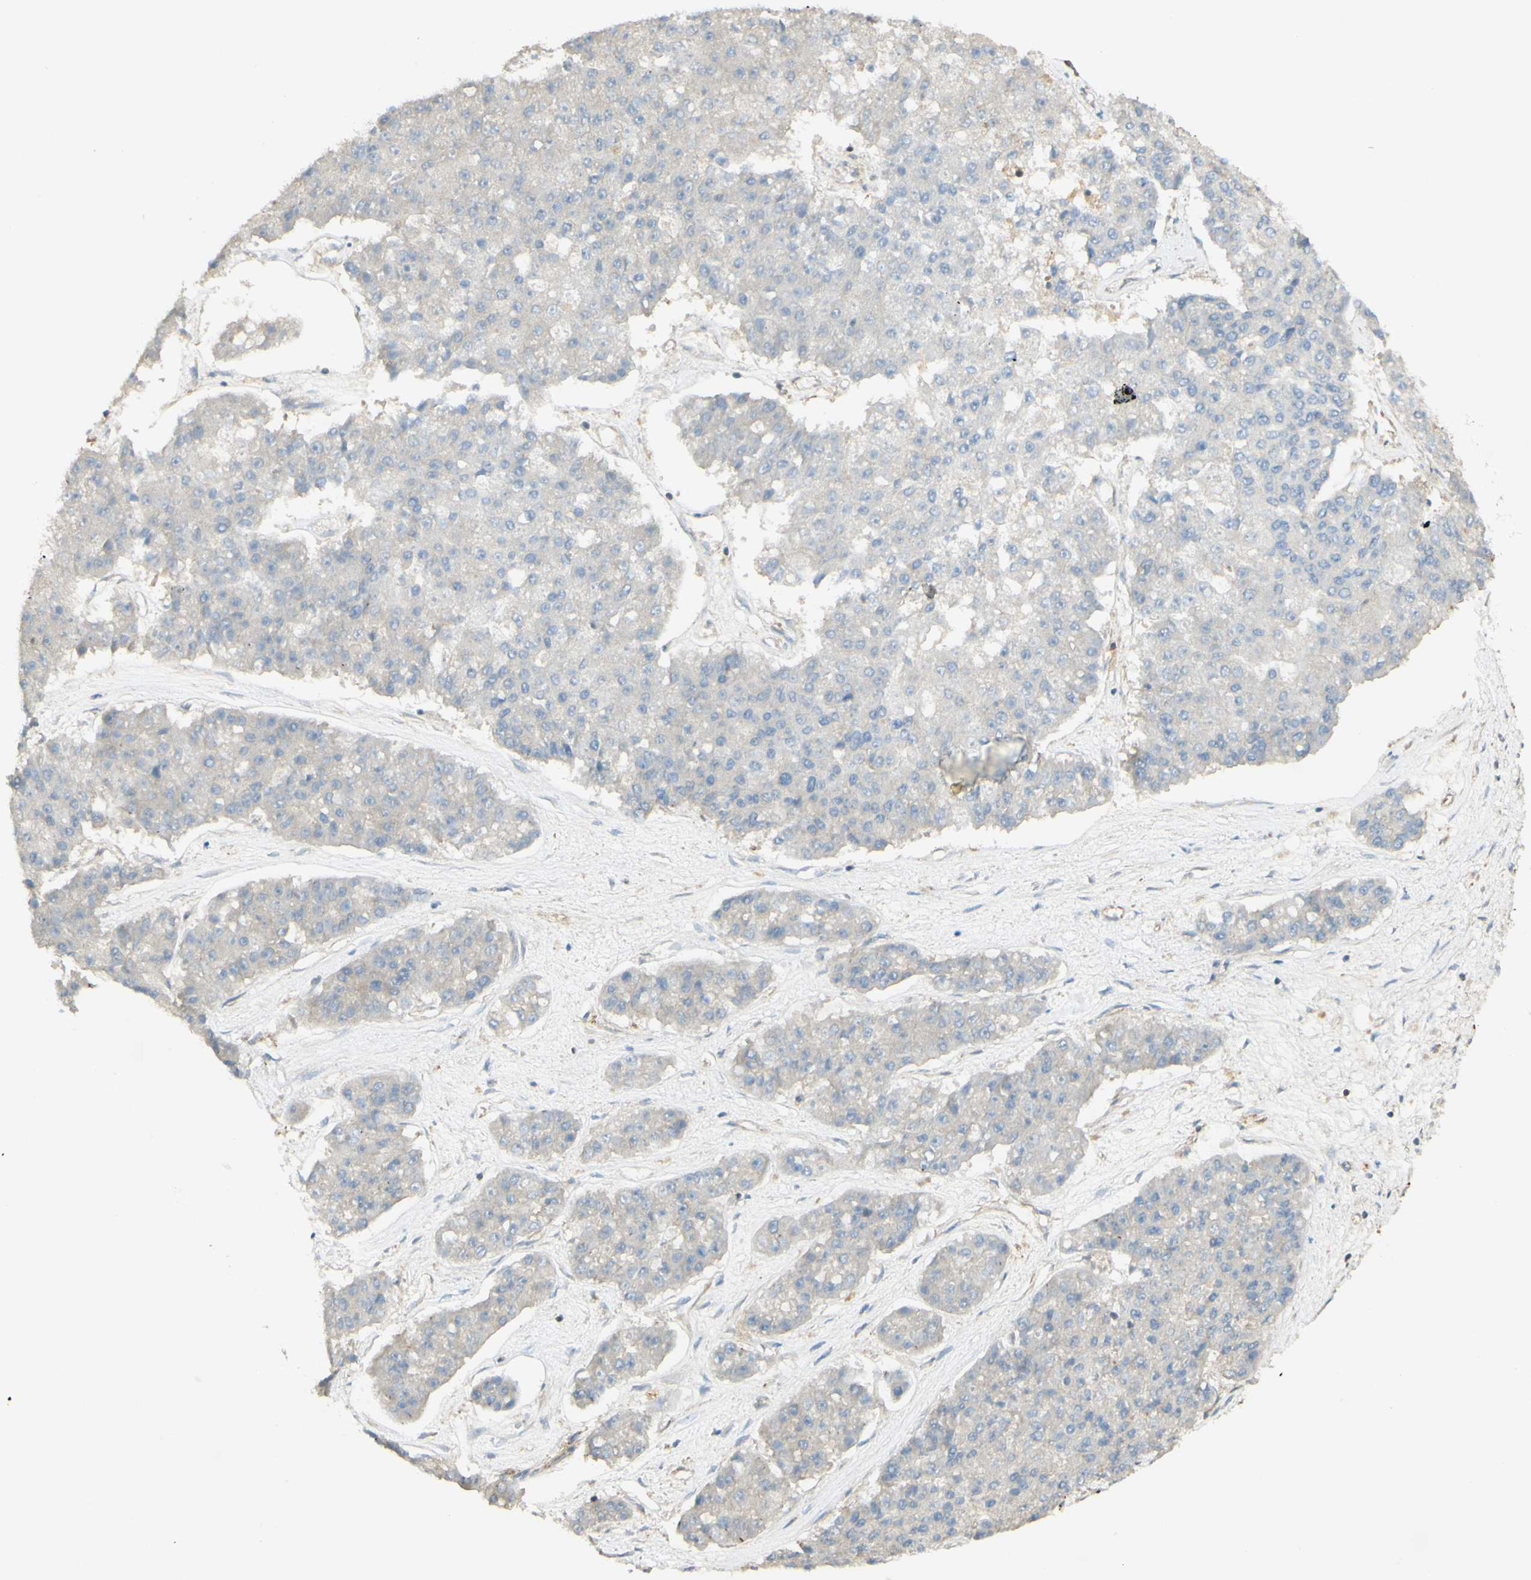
{"staining": {"intensity": "negative", "quantity": "none", "location": "none"}, "tissue": "pancreatic cancer", "cell_type": "Tumor cells", "image_type": "cancer", "snomed": [{"axis": "morphology", "description": "Adenocarcinoma, NOS"}, {"axis": "topography", "description": "Pancreas"}], "caption": "Tumor cells show no significant staining in adenocarcinoma (pancreatic).", "gene": "IKBKG", "patient": {"sex": "male", "age": 50}}